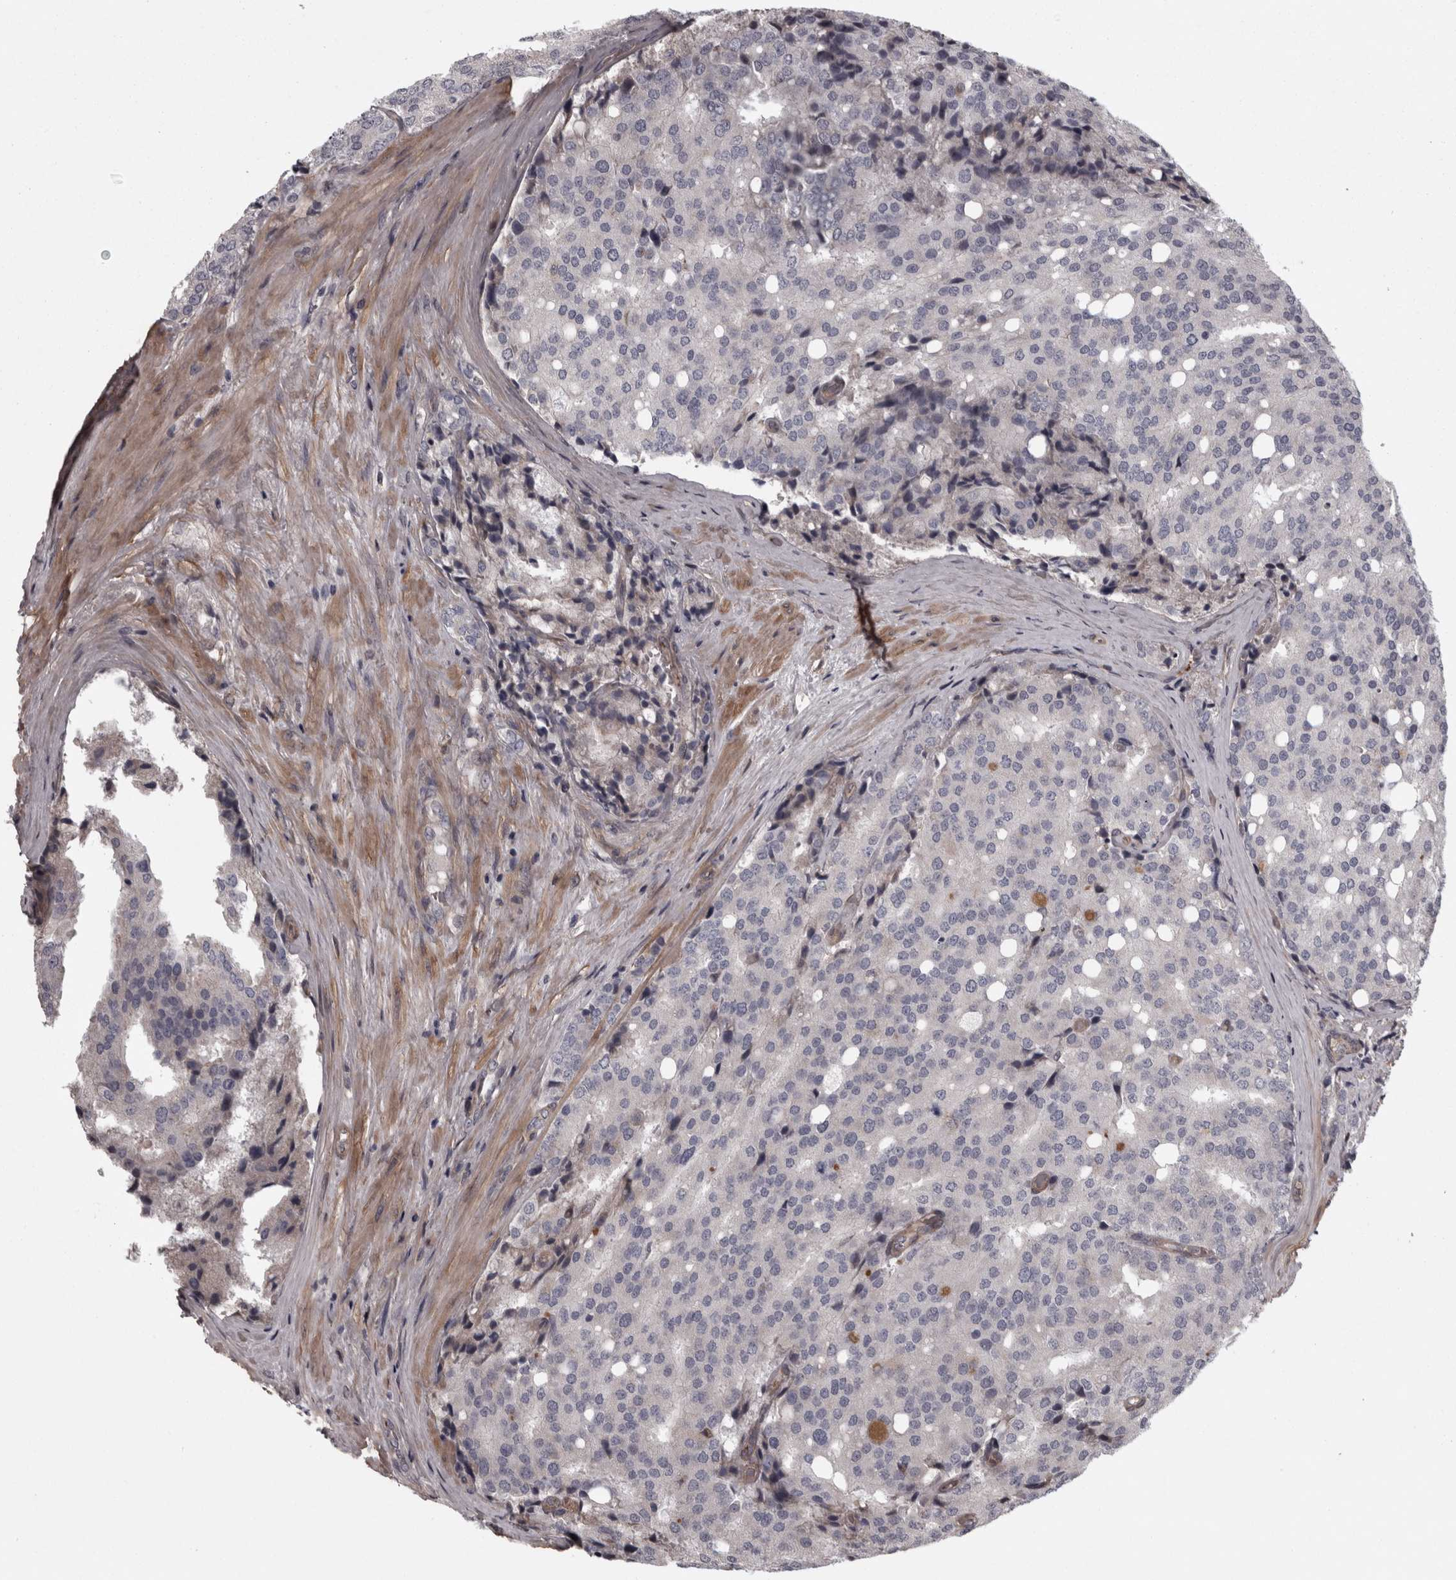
{"staining": {"intensity": "negative", "quantity": "none", "location": "none"}, "tissue": "prostate cancer", "cell_type": "Tumor cells", "image_type": "cancer", "snomed": [{"axis": "morphology", "description": "Adenocarcinoma, High grade"}, {"axis": "topography", "description": "Prostate"}], "caption": "This is a histopathology image of IHC staining of prostate cancer (high-grade adenocarcinoma), which shows no expression in tumor cells. (DAB (3,3'-diaminobenzidine) immunohistochemistry (IHC) with hematoxylin counter stain).", "gene": "RSU1", "patient": {"sex": "male", "age": 50}}